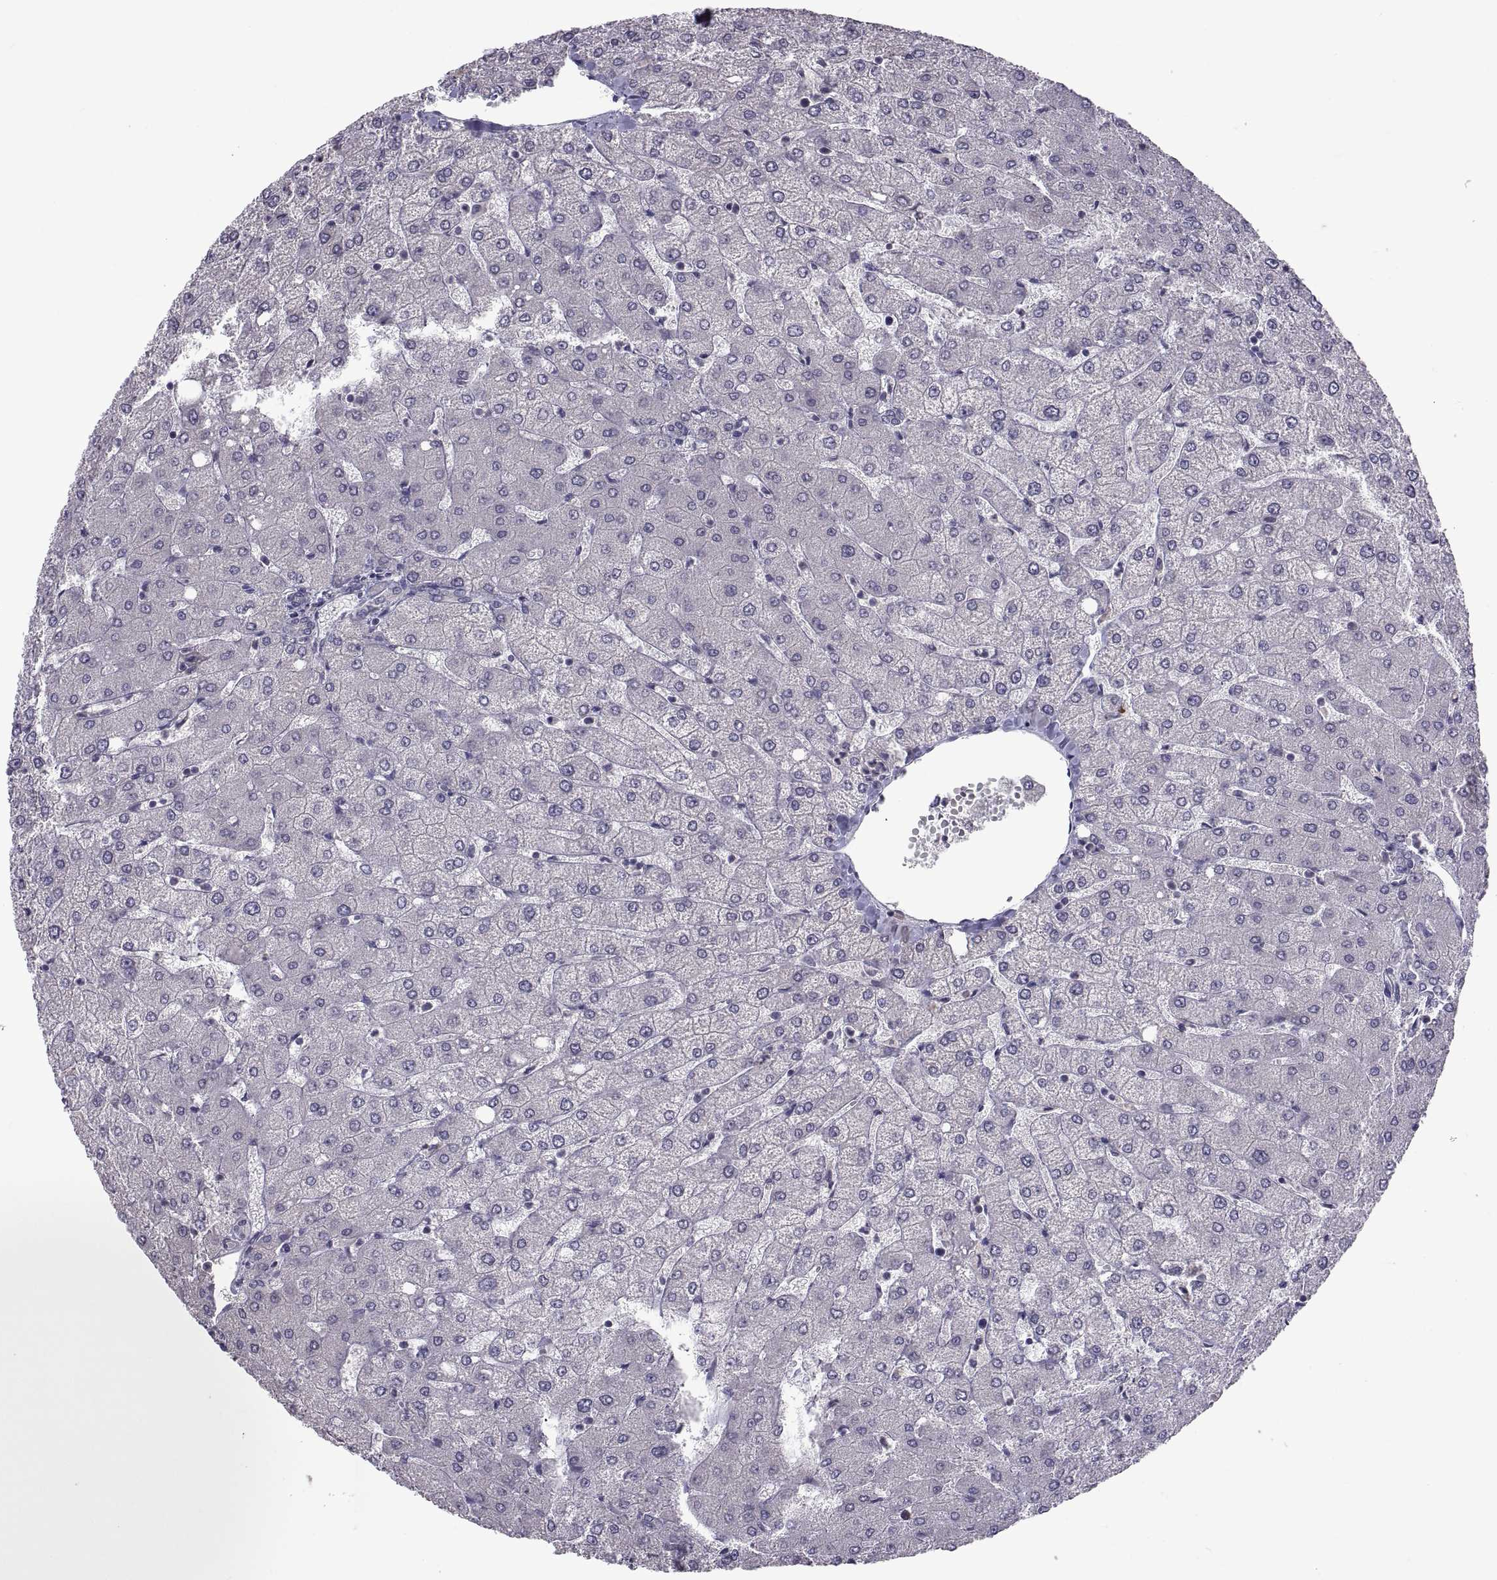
{"staining": {"intensity": "negative", "quantity": "none", "location": "none"}, "tissue": "liver", "cell_type": "Cholangiocytes", "image_type": "normal", "snomed": [{"axis": "morphology", "description": "Normal tissue, NOS"}, {"axis": "topography", "description": "Liver"}], "caption": "High magnification brightfield microscopy of normal liver stained with DAB (brown) and counterstained with hematoxylin (blue): cholangiocytes show no significant positivity.", "gene": "NPTX2", "patient": {"sex": "female", "age": 54}}